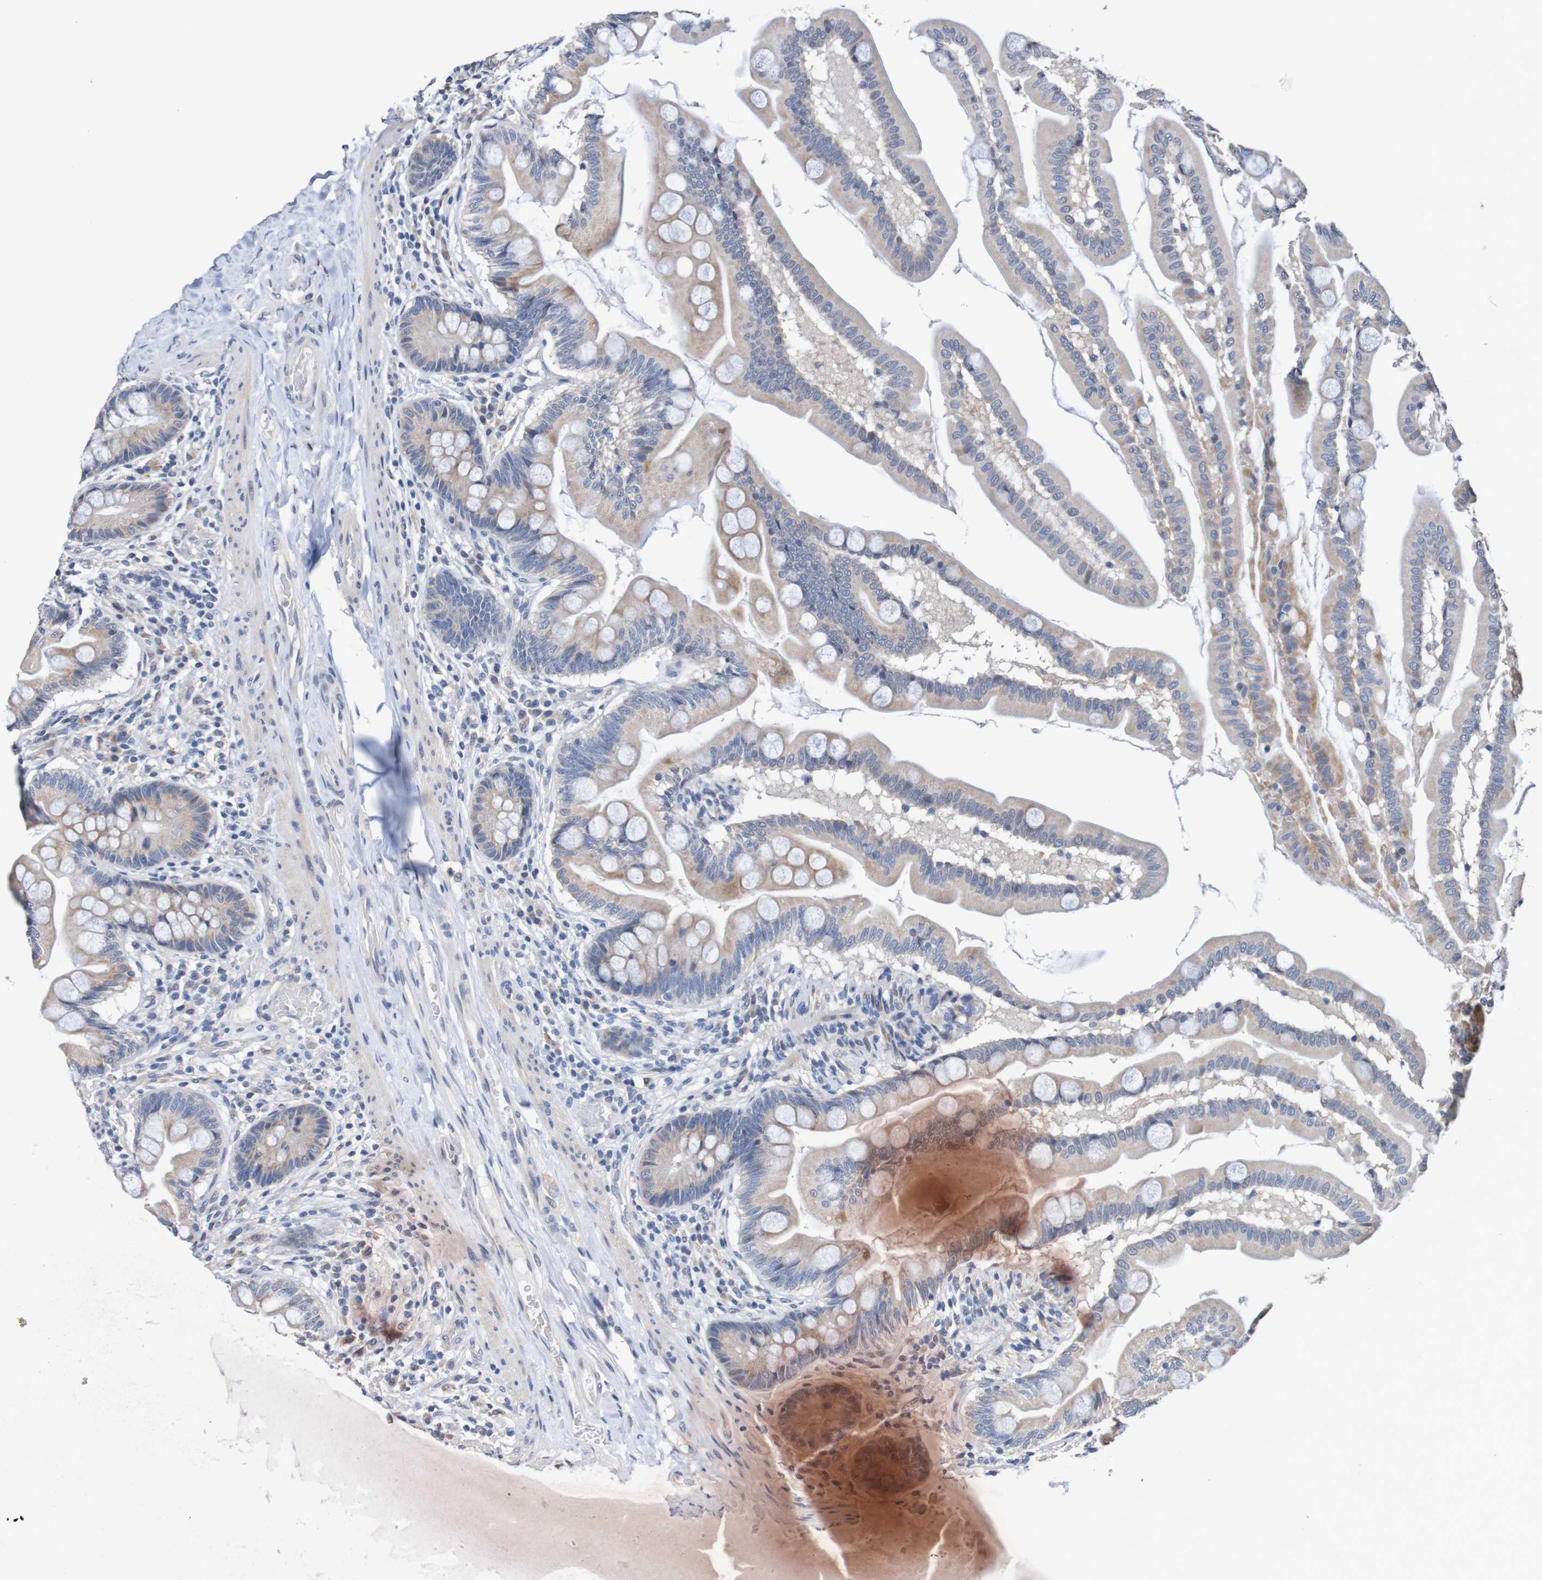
{"staining": {"intensity": "weak", "quantity": ">75%", "location": "cytoplasmic/membranous"}, "tissue": "small intestine", "cell_type": "Glandular cells", "image_type": "normal", "snomed": [{"axis": "morphology", "description": "Normal tissue, NOS"}, {"axis": "topography", "description": "Small intestine"}], "caption": "Glandular cells display low levels of weak cytoplasmic/membranous staining in approximately >75% of cells in normal small intestine. The staining was performed using DAB to visualize the protein expression in brown, while the nuclei were stained in blue with hematoxylin (Magnification: 20x).", "gene": "FIBP", "patient": {"sex": "female", "age": 56}}